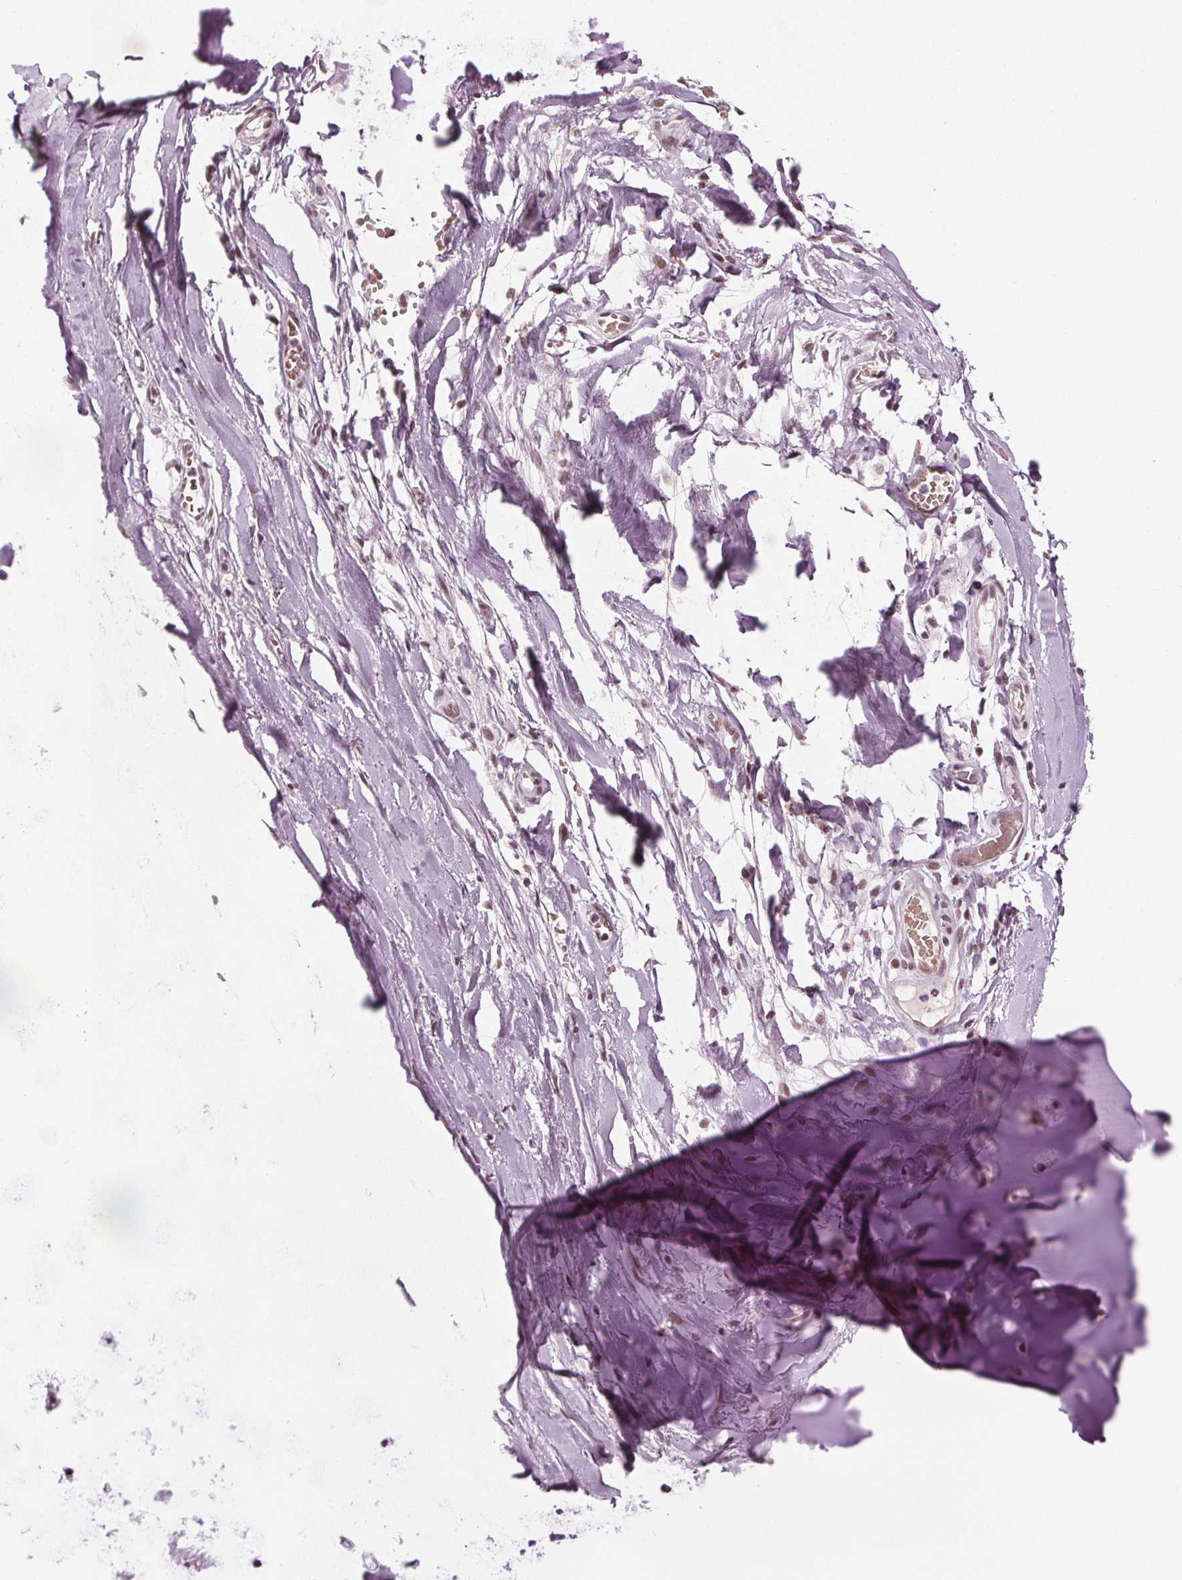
{"staining": {"intensity": "negative", "quantity": "none", "location": "none"}, "tissue": "adipose tissue", "cell_type": "Adipocytes", "image_type": "normal", "snomed": [{"axis": "morphology", "description": "Normal tissue, NOS"}, {"axis": "topography", "description": "Cartilage tissue"}, {"axis": "topography", "description": "Nasopharynx"}, {"axis": "topography", "description": "Thyroid gland"}], "caption": "A high-resolution photomicrograph shows immunohistochemistry (IHC) staining of unremarkable adipose tissue, which shows no significant positivity in adipocytes.", "gene": "IWS1", "patient": {"sex": "male", "age": 63}}